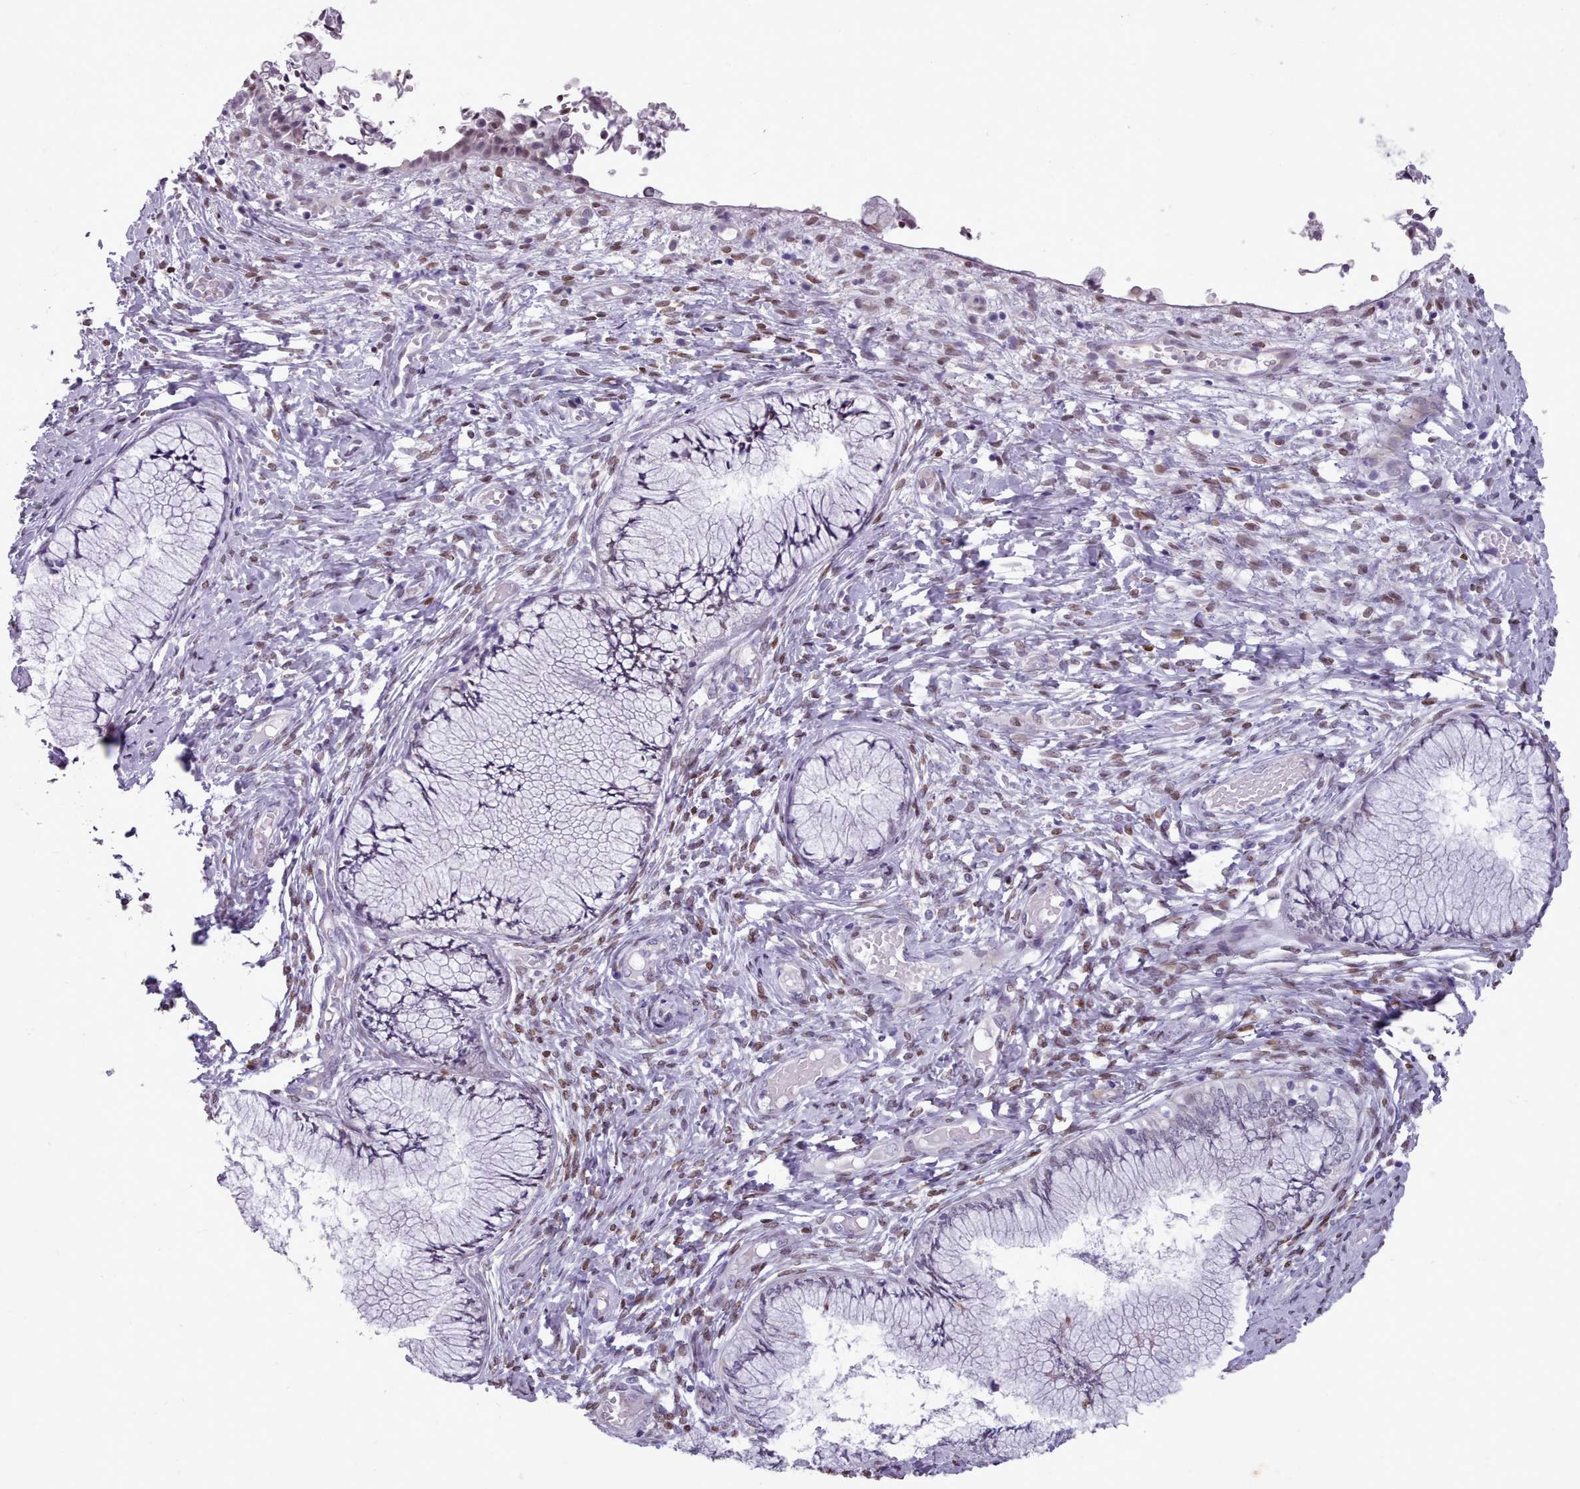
{"staining": {"intensity": "negative", "quantity": "none", "location": "none"}, "tissue": "cervix", "cell_type": "Glandular cells", "image_type": "normal", "snomed": [{"axis": "morphology", "description": "Normal tissue, NOS"}, {"axis": "topography", "description": "Cervix"}], "caption": "This is an IHC histopathology image of benign human cervix. There is no positivity in glandular cells.", "gene": "KCNT2", "patient": {"sex": "female", "age": 42}}